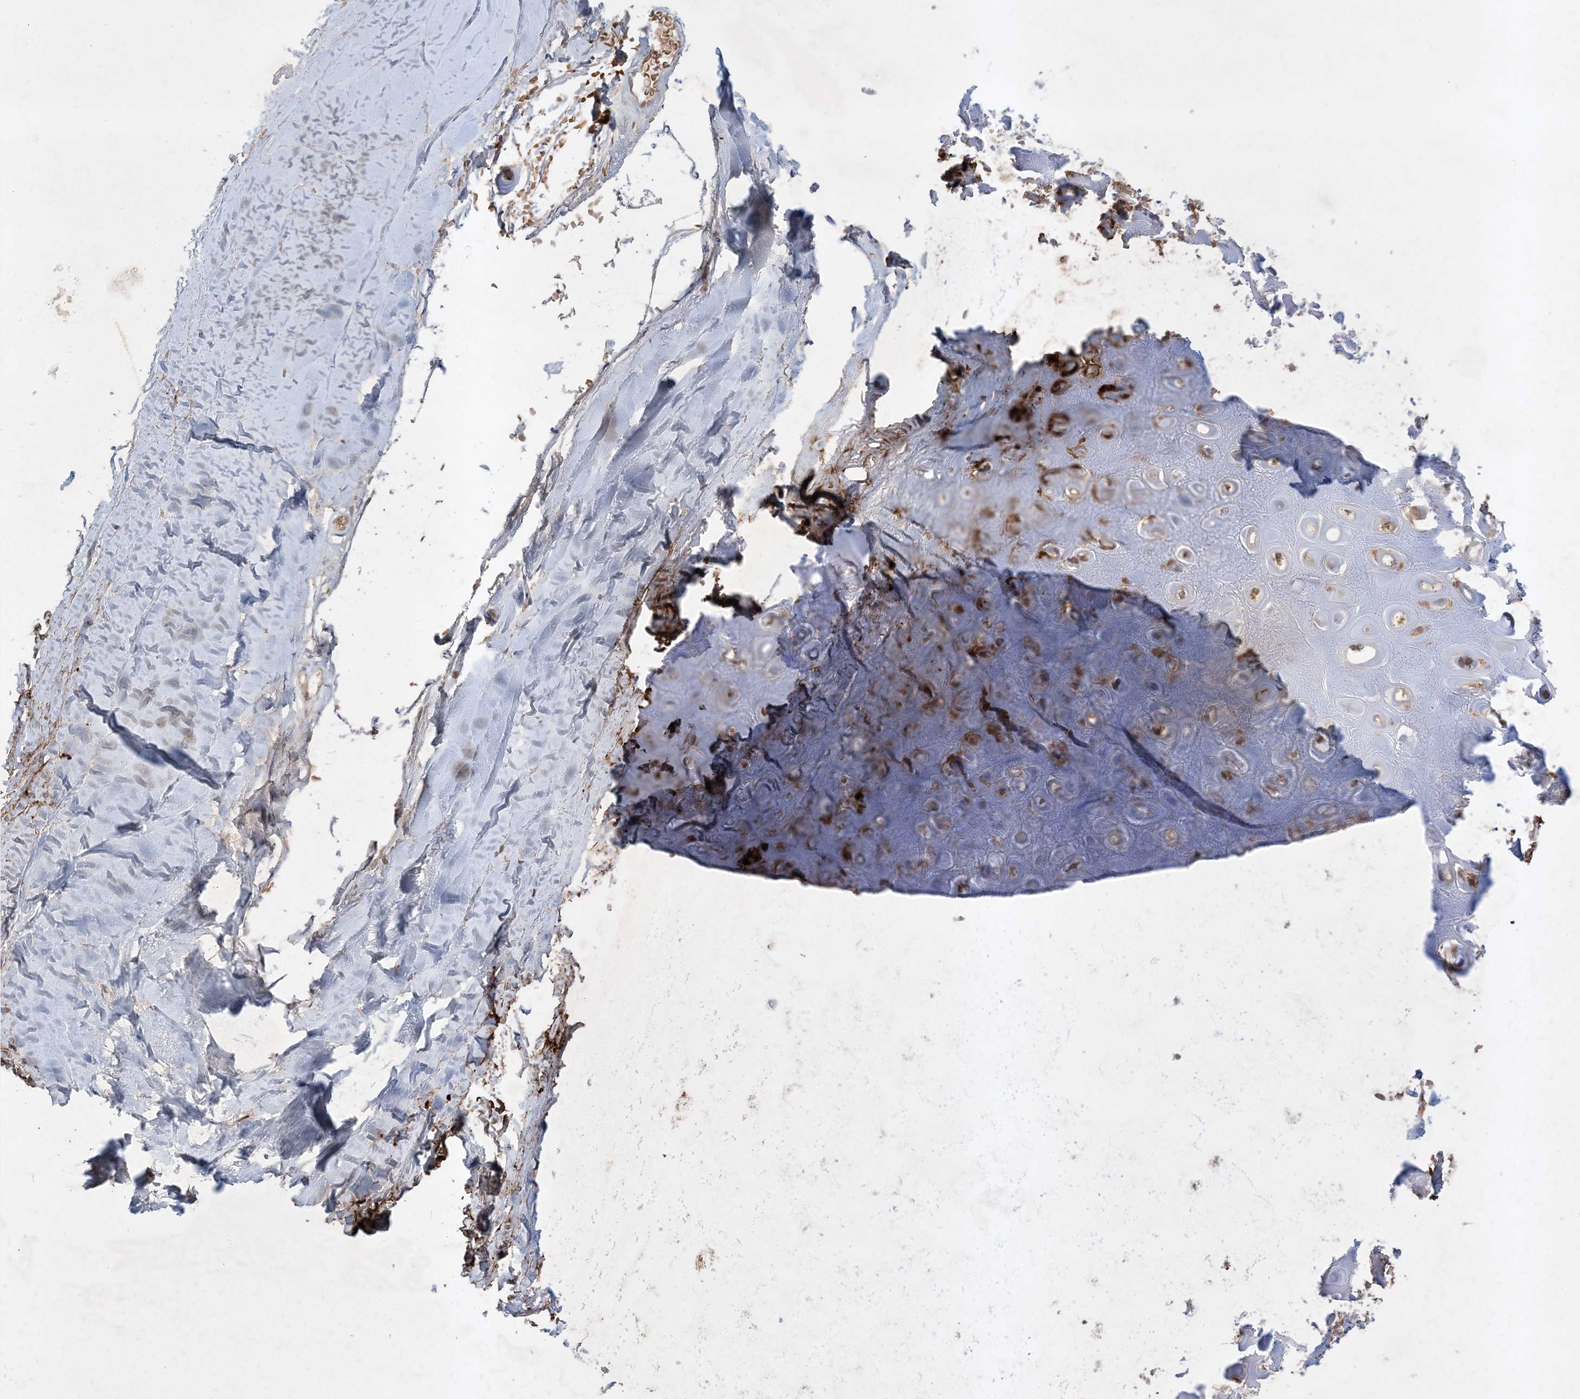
{"staining": {"intensity": "negative", "quantity": "none", "location": "none"}, "tissue": "adipose tissue", "cell_type": "Adipocytes", "image_type": "normal", "snomed": [{"axis": "morphology", "description": "Normal tissue, NOS"}, {"axis": "morphology", "description": "Basal cell carcinoma"}, {"axis": "topography", "description": "Skin"}], "caption": "This is a image of immunohistochemistry staining of normal adipose tissue, which shows no staining in adipocytes. (DAB immunohistochemistry visualized using brightfield microscopy, high magnification).", "gene": "FNDC1", "patient": {"sex": "female", "age": 89}}